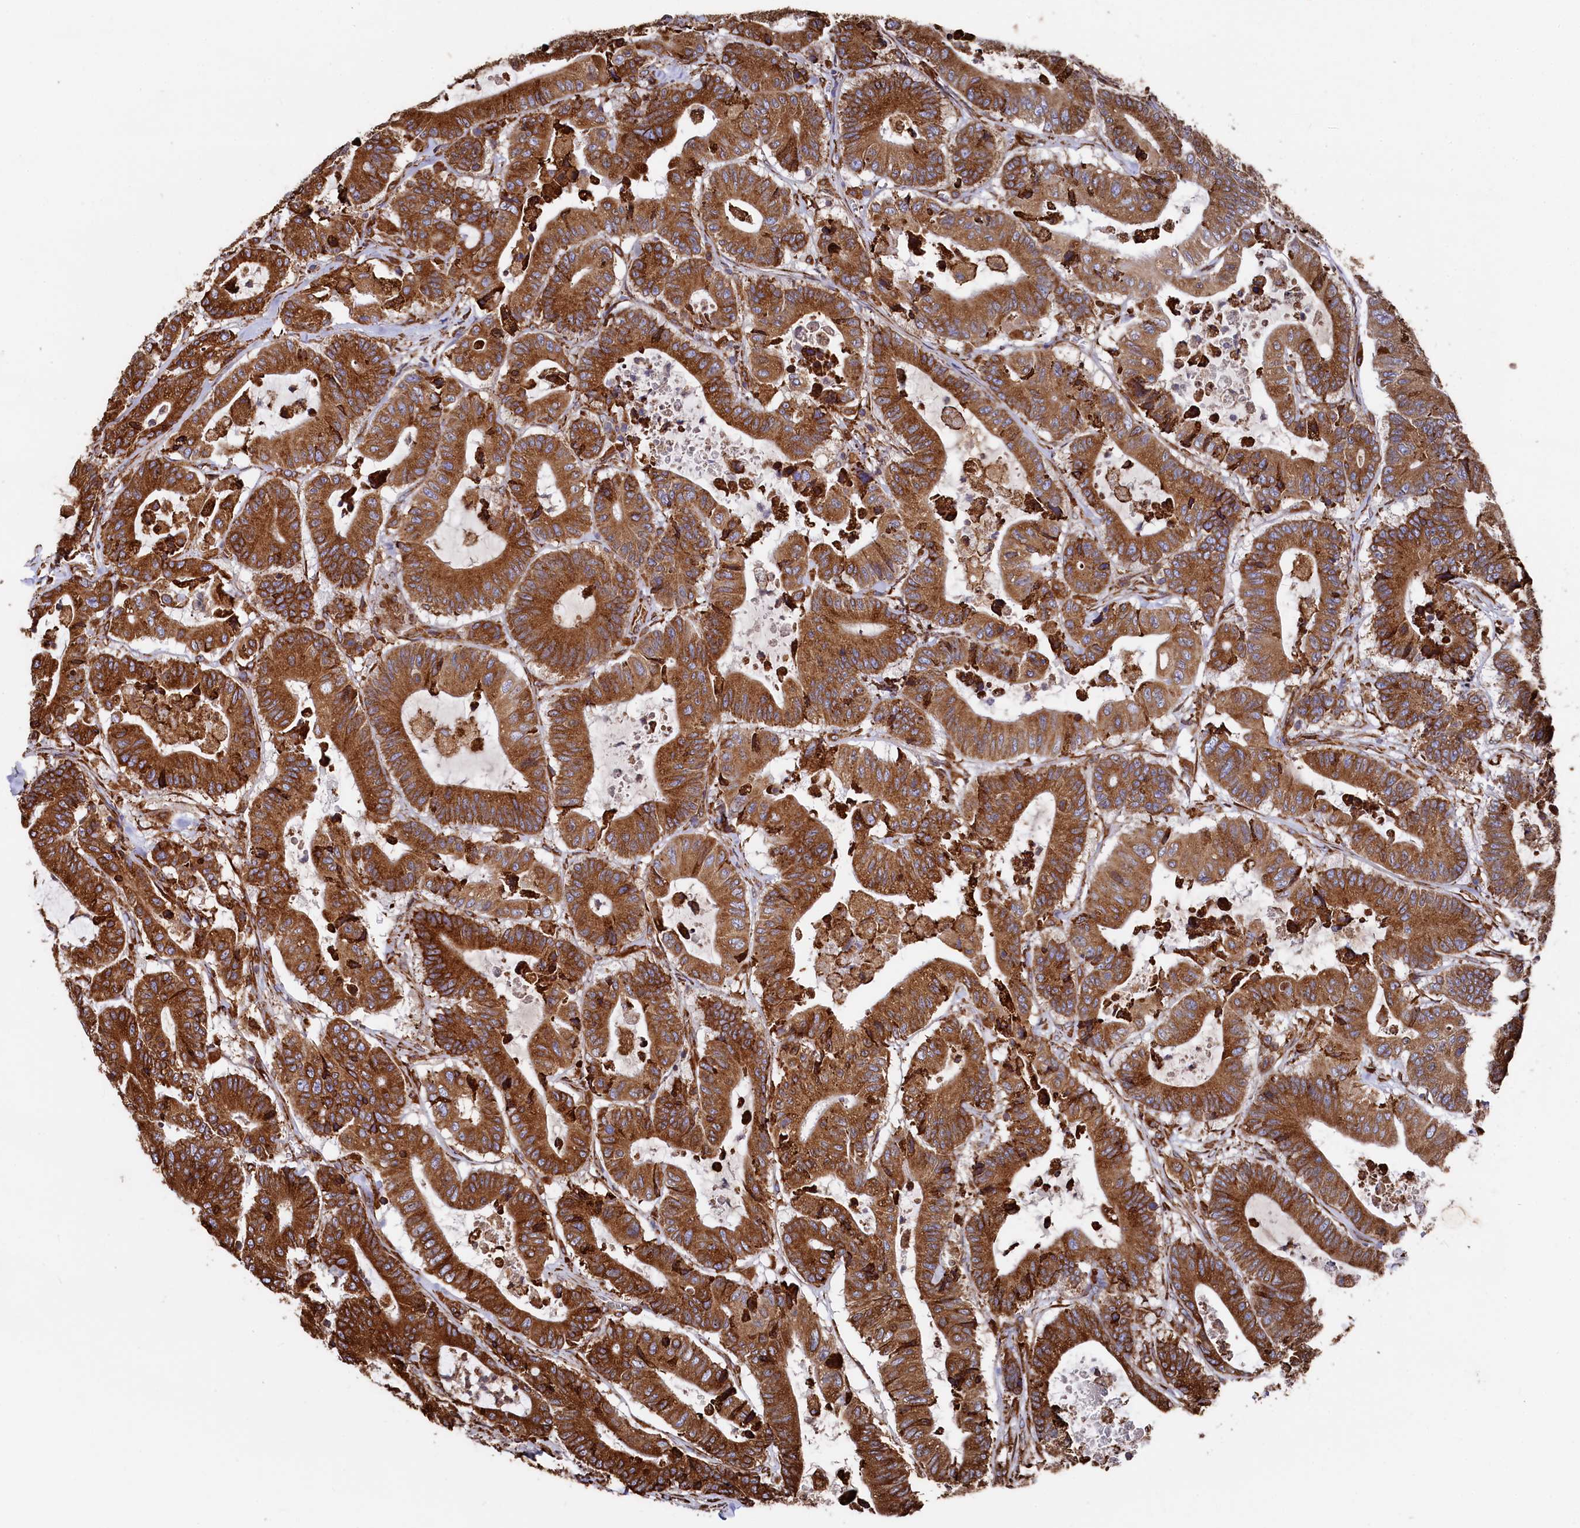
{"staining": {"intensity": "strong", "quantity": ">75%", "location": "cytoplasmic/membranous"}, "tissue": "colorectal cancer", "cell_type": "Tumor cells", "image_type": "cancer", "snomed": [{"axis": "morphology", "description": "Adenocarcinoma, NOS"}, {"axis": "topography", "description": "Colon"}], "caption": "DAB immunohistochemical staining of colorectal adenocarcinoma reveals strong cytoplasmic/membranous protein expression in about >75% of tumor cells.", "gene": "NEURL1B", "patient": {"sex": "female", "age": 84}}